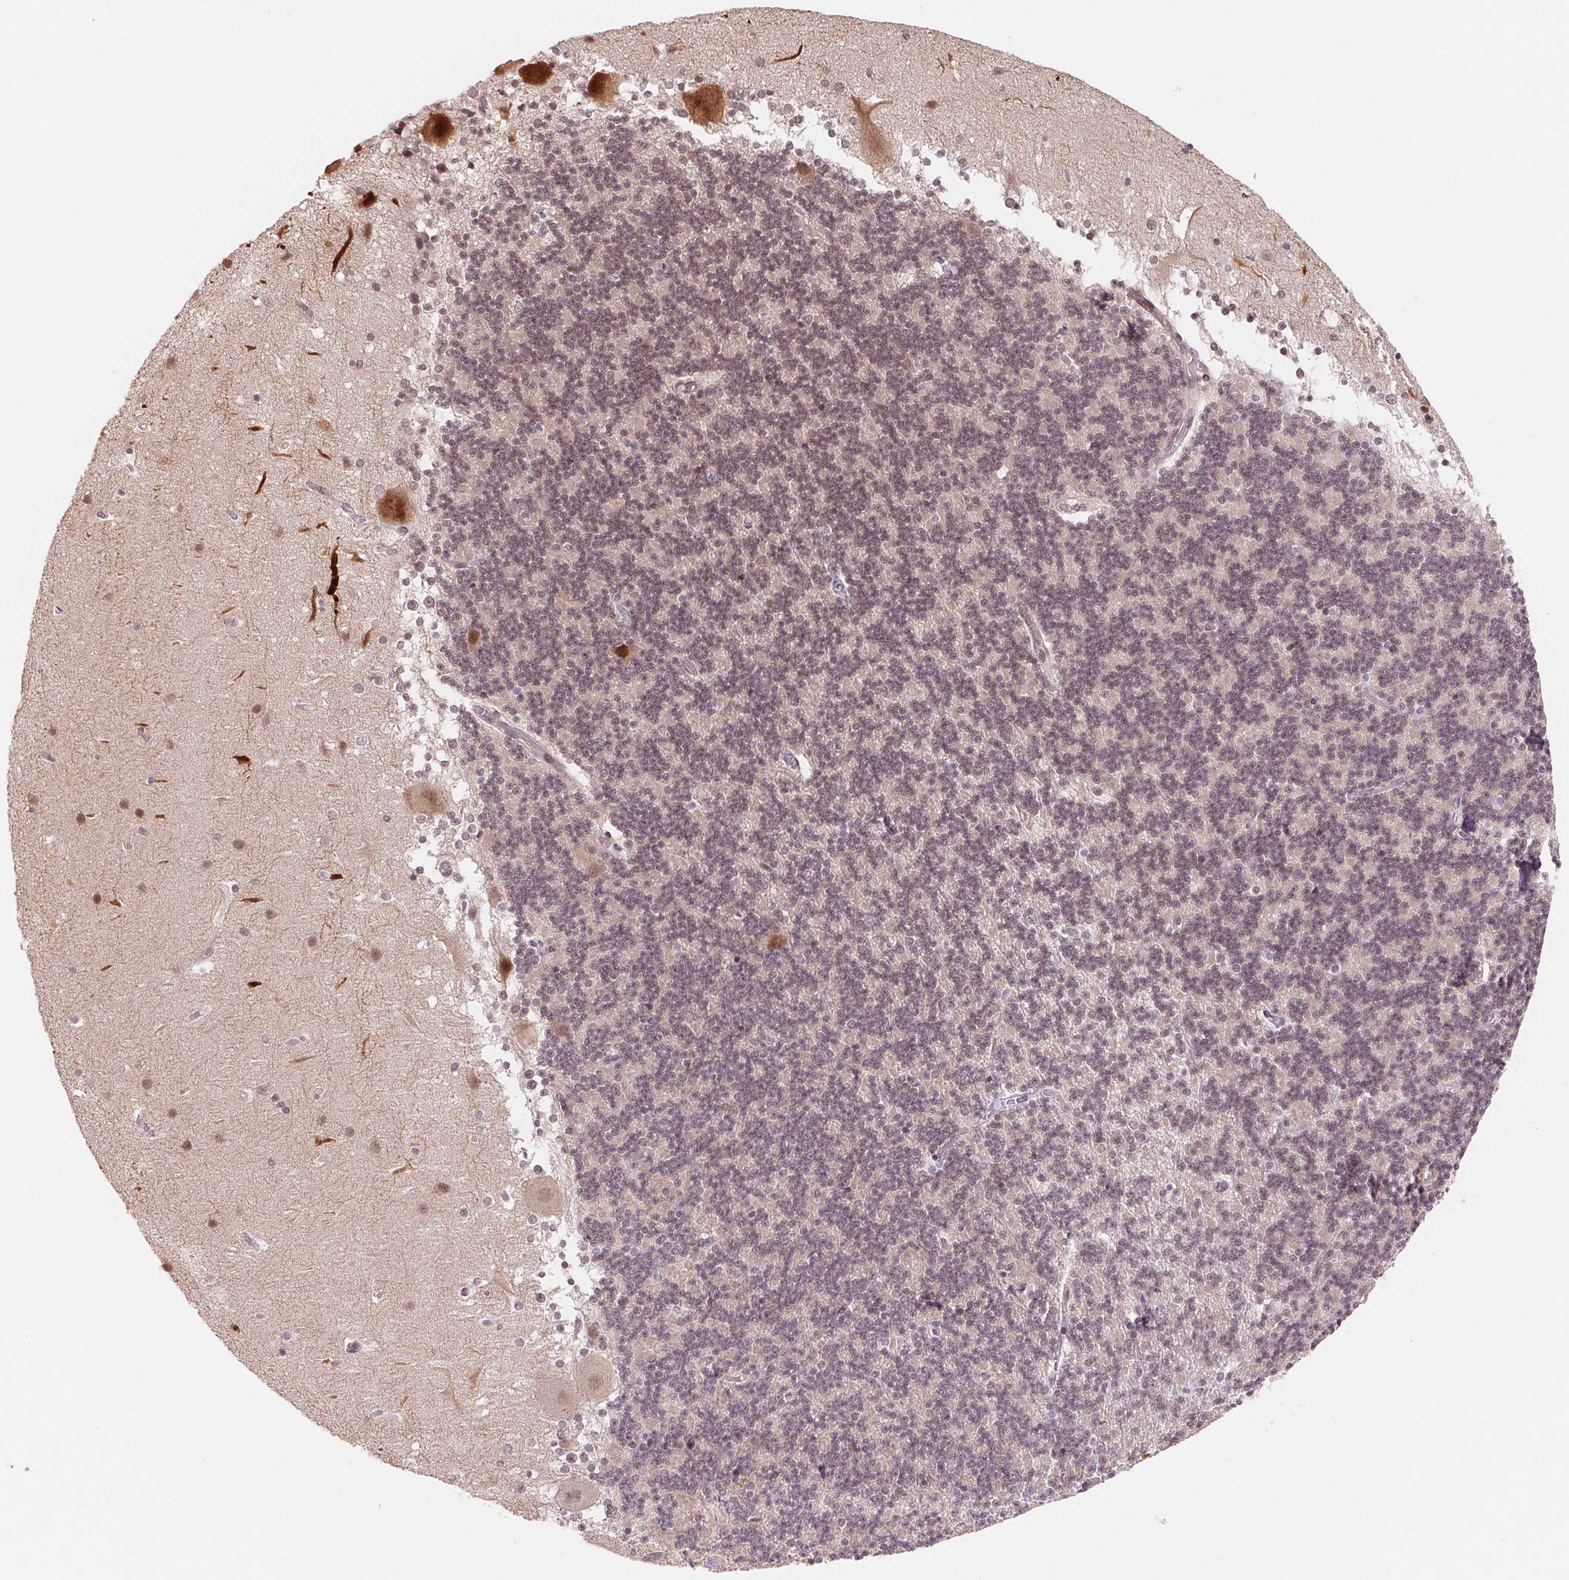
{"staining": {"intensity": "weak", "quantity": "25%-75%", "location": "nuclear"}, "tissue": "cerebellum", "cell_type": "Cells in granular layer", "image_type": "normal", "snomed": [{"axis": "morphology", "description": "Normal tissue, NOS"}, {"axis": "topography", "description": "Cerebellum"}], "caption": "Cerebellum stained with DAB immunohistochemistry shows low levels of weak nuclear positivity in approximately 25%-75% of cells in granular layer. (DAB (3,3'-diaminobenzidine) = brown stain, brightfield microscopy at high magnification).", "gene": "DNAJB6", "patient": {"sex": "female", "age": 19}}